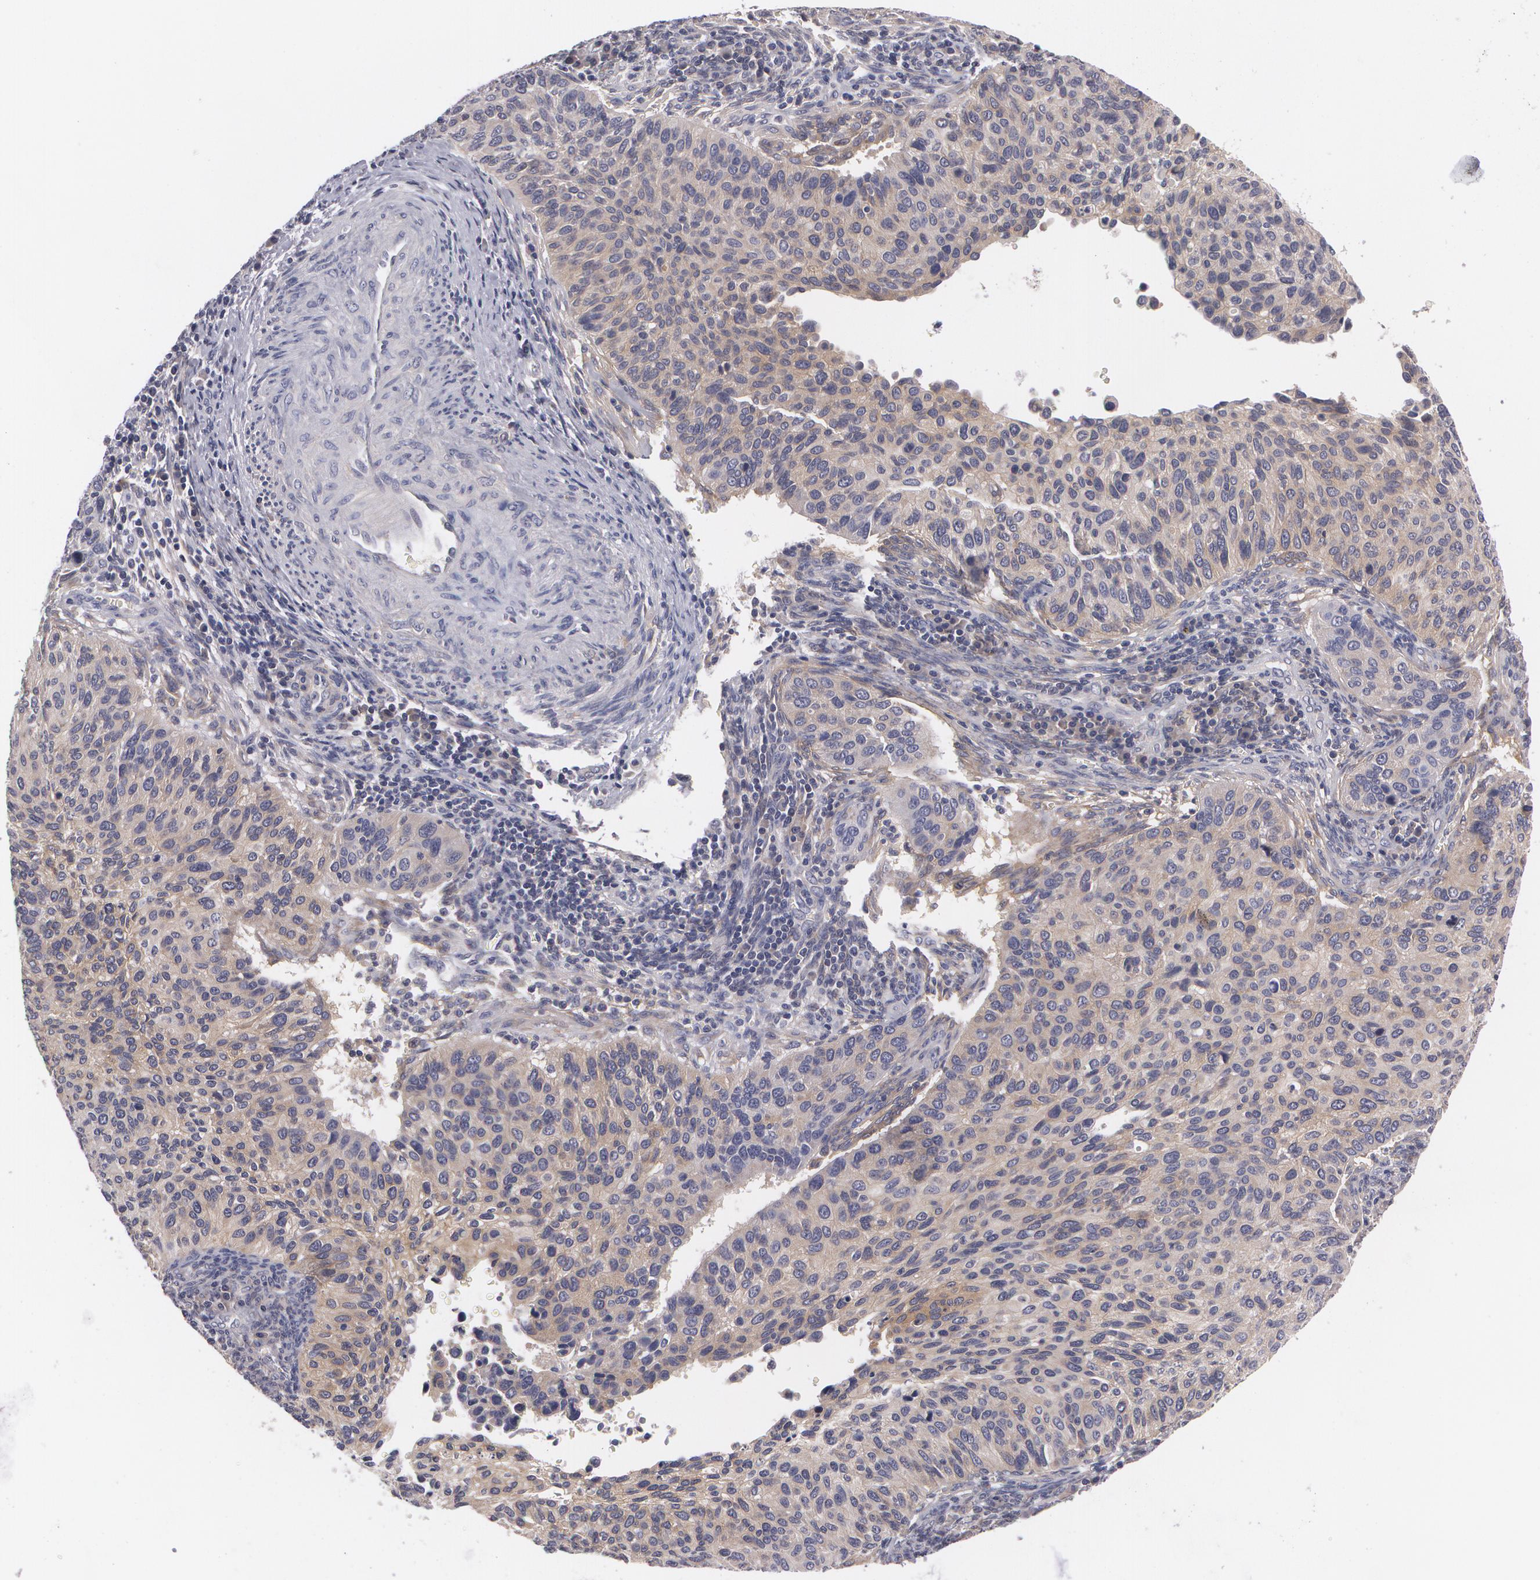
{"staining": {"intensity": "weak", "quantity": ">75%", "location": "cytoplasmic/membranous"}, "tissue": "cervical cancer", "cell_type": "Tumor cells", "image_type": "cancer", "snomed": [{"axis": "morphology", "description": "Adenocarcinoma, NOS"}, {"axis": "topography", "description": "Cervix"}], "caption": "Immunohistochemical staining of cervical adenocarcinoma demonstrates low levels of weak cytoplasmic/membranous protein staining in approximately >75% of tumor cells. The protein is shown in brown color, while the nuclei are stained blue.", "gene": "CASK", "patient": {"sex": "female", "age": 29}}